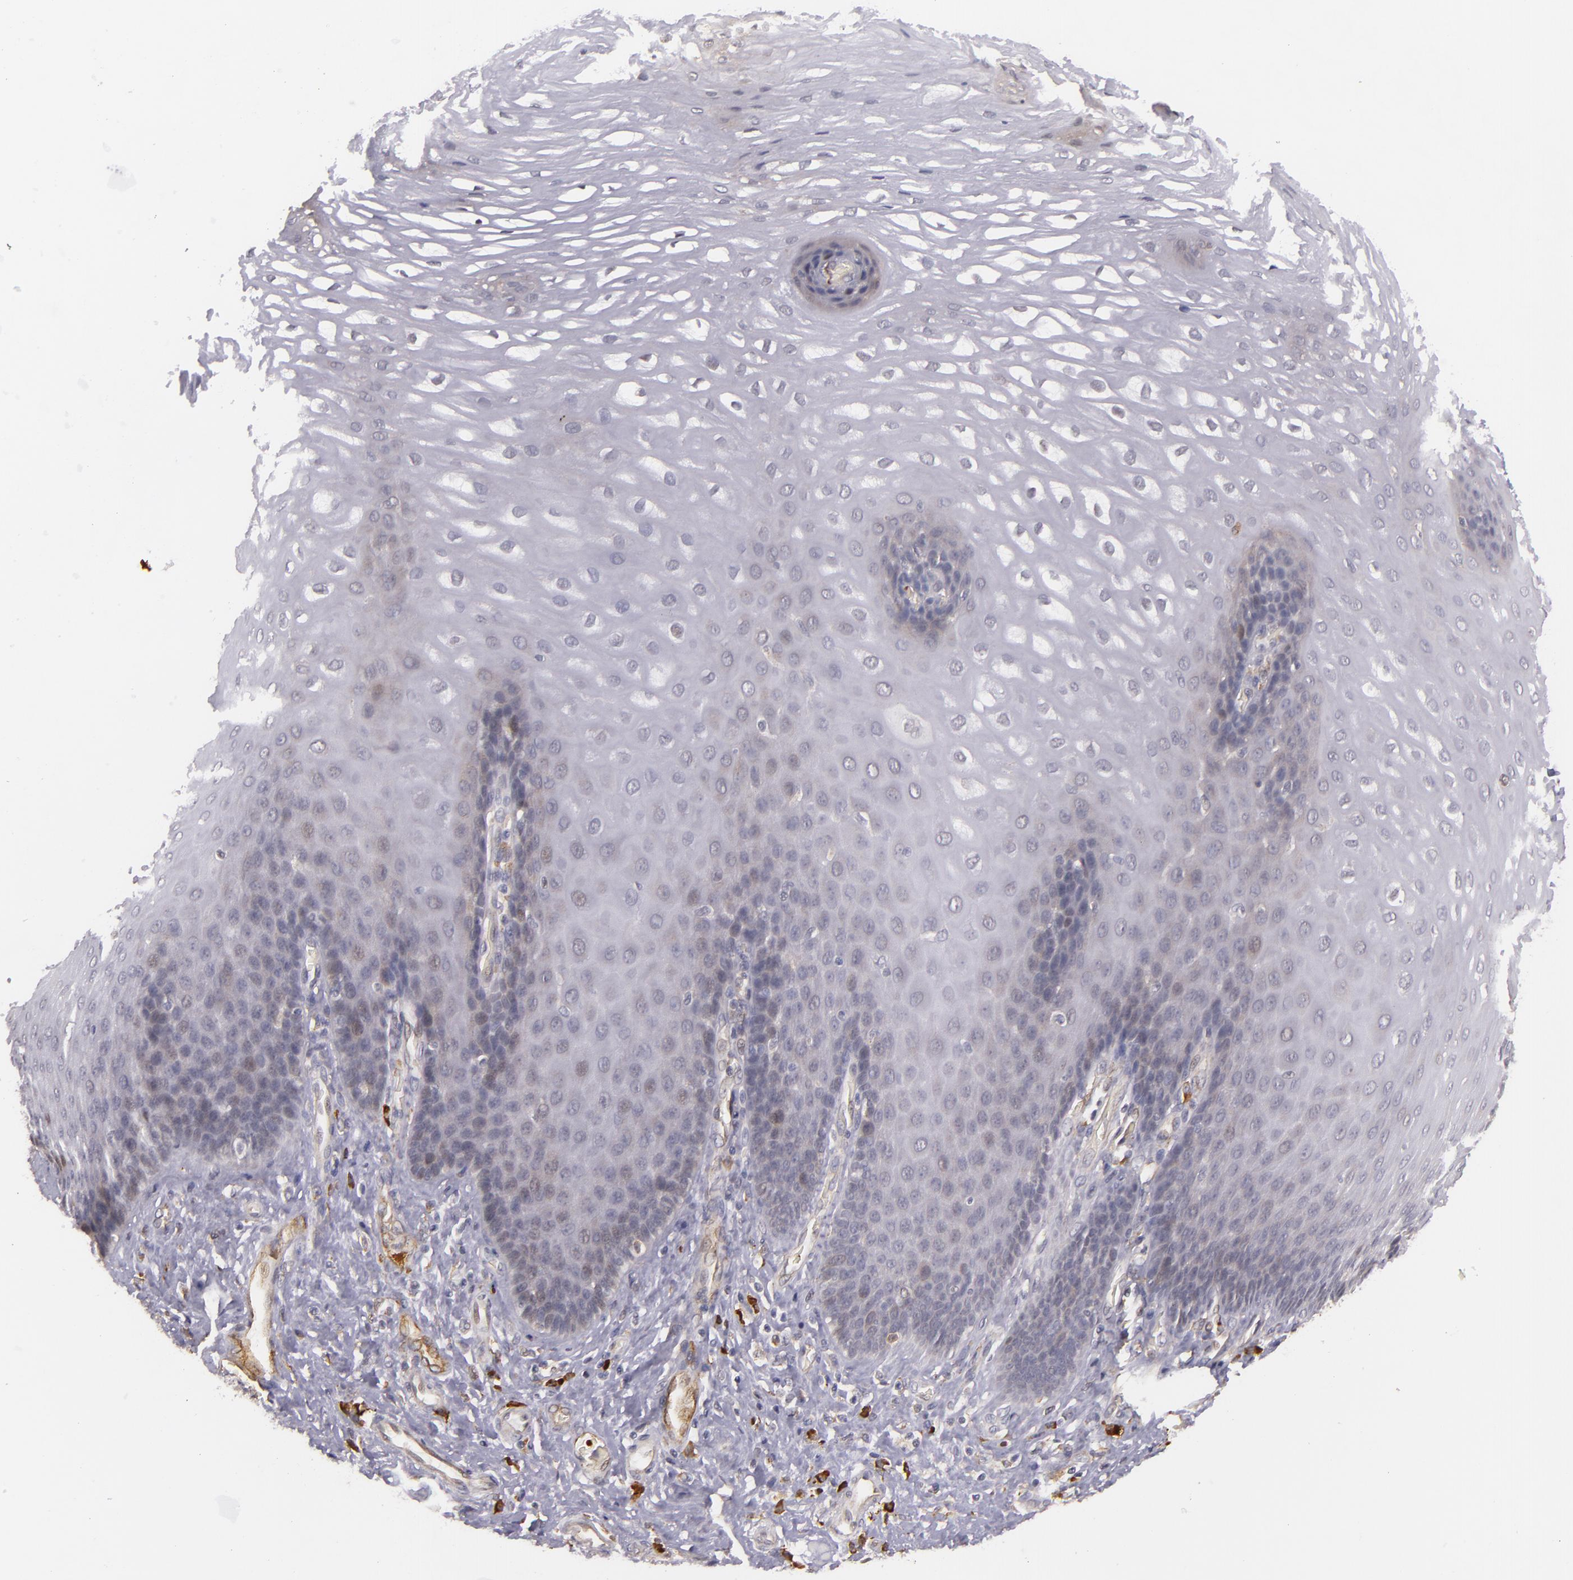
{"staining": {"intensity": "negative", "quantity": "none", "location": "none"}, "tissue": "esophagus", "cell_type": "Squamous epithelial cells", "image_type": "normal", "snomed": [{"axis": "morphology", "description": "Normal tissue, NOS"}, {"axis": "morphology", "description": "Adenocarcinoma, NOS"}, {"axis": "topography", "description": "Esophagus"}, {"axis": "topography", "description": "Stomach"}], "caption": "High magnification brightfield microscopy of unremarkable esophagus stained with DAB (3,3'-diaminobenzidine) (brown) and counterstained with hematoxylin (blue): squamous epithelial cells show no significant staining.", "gene": "SYTL4", "patient": {"sex": "male", "age": 62}}